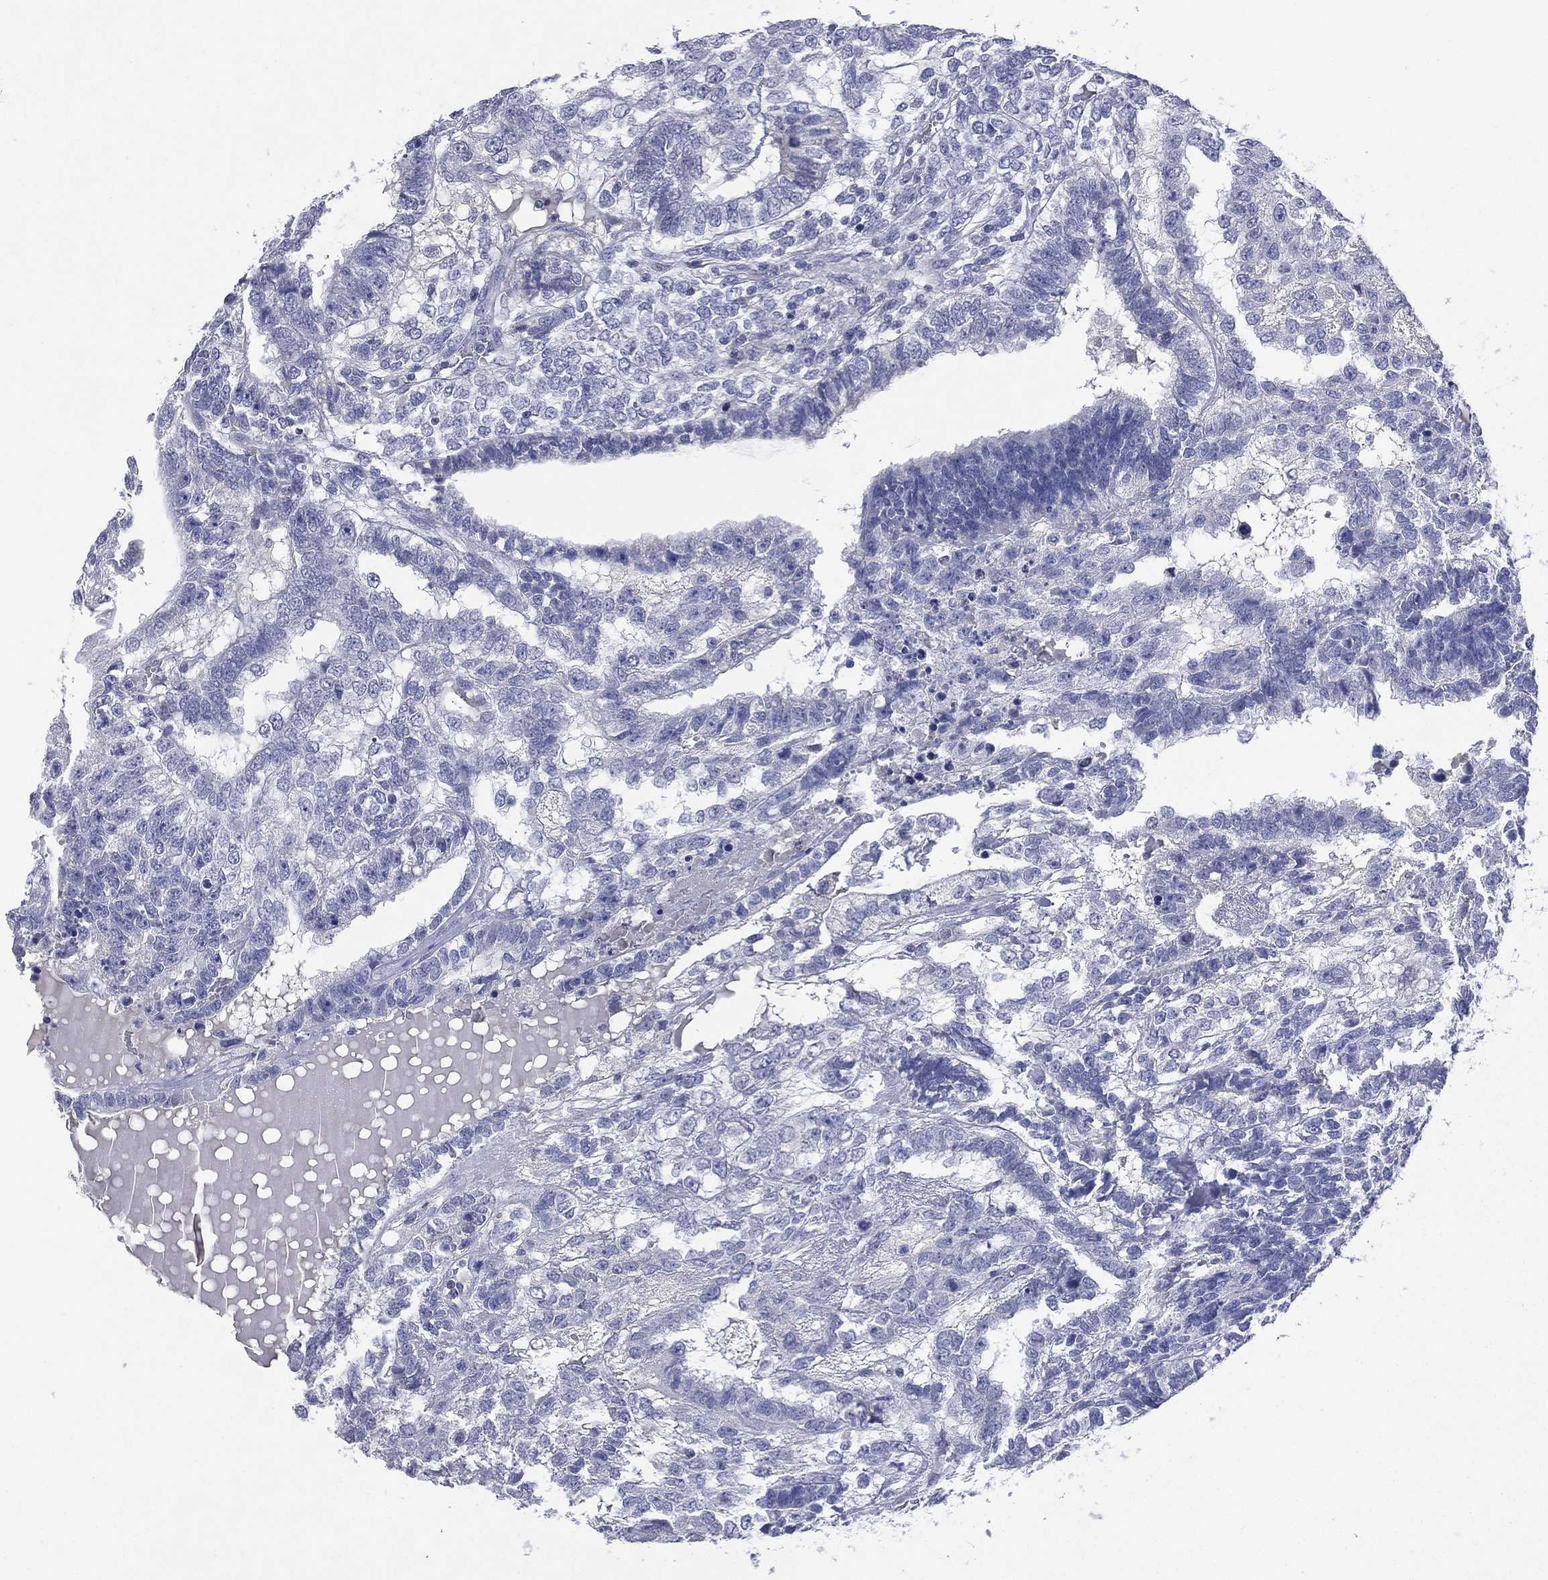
{"staining": {"intensity": "negative", "quantity": "none", "location": "none"}, "tissue": "testis cancer", "cell_type": "Tumor cells", "image_type": "cancer", "snomed": [{"axis": "morphology", "description": "Seminoma, NOS"}, {"axis": "morphology", "description": "Carcinoma, Embryonal, NOS"}, {"axis": "topography", "description": "Testis"}], "caption": "Testis cancer was stained to show a protein in brown. There is no significant staining in tumor cells.", "gene": "KRT35", "patient": {"sex": "male", "age": 41}}